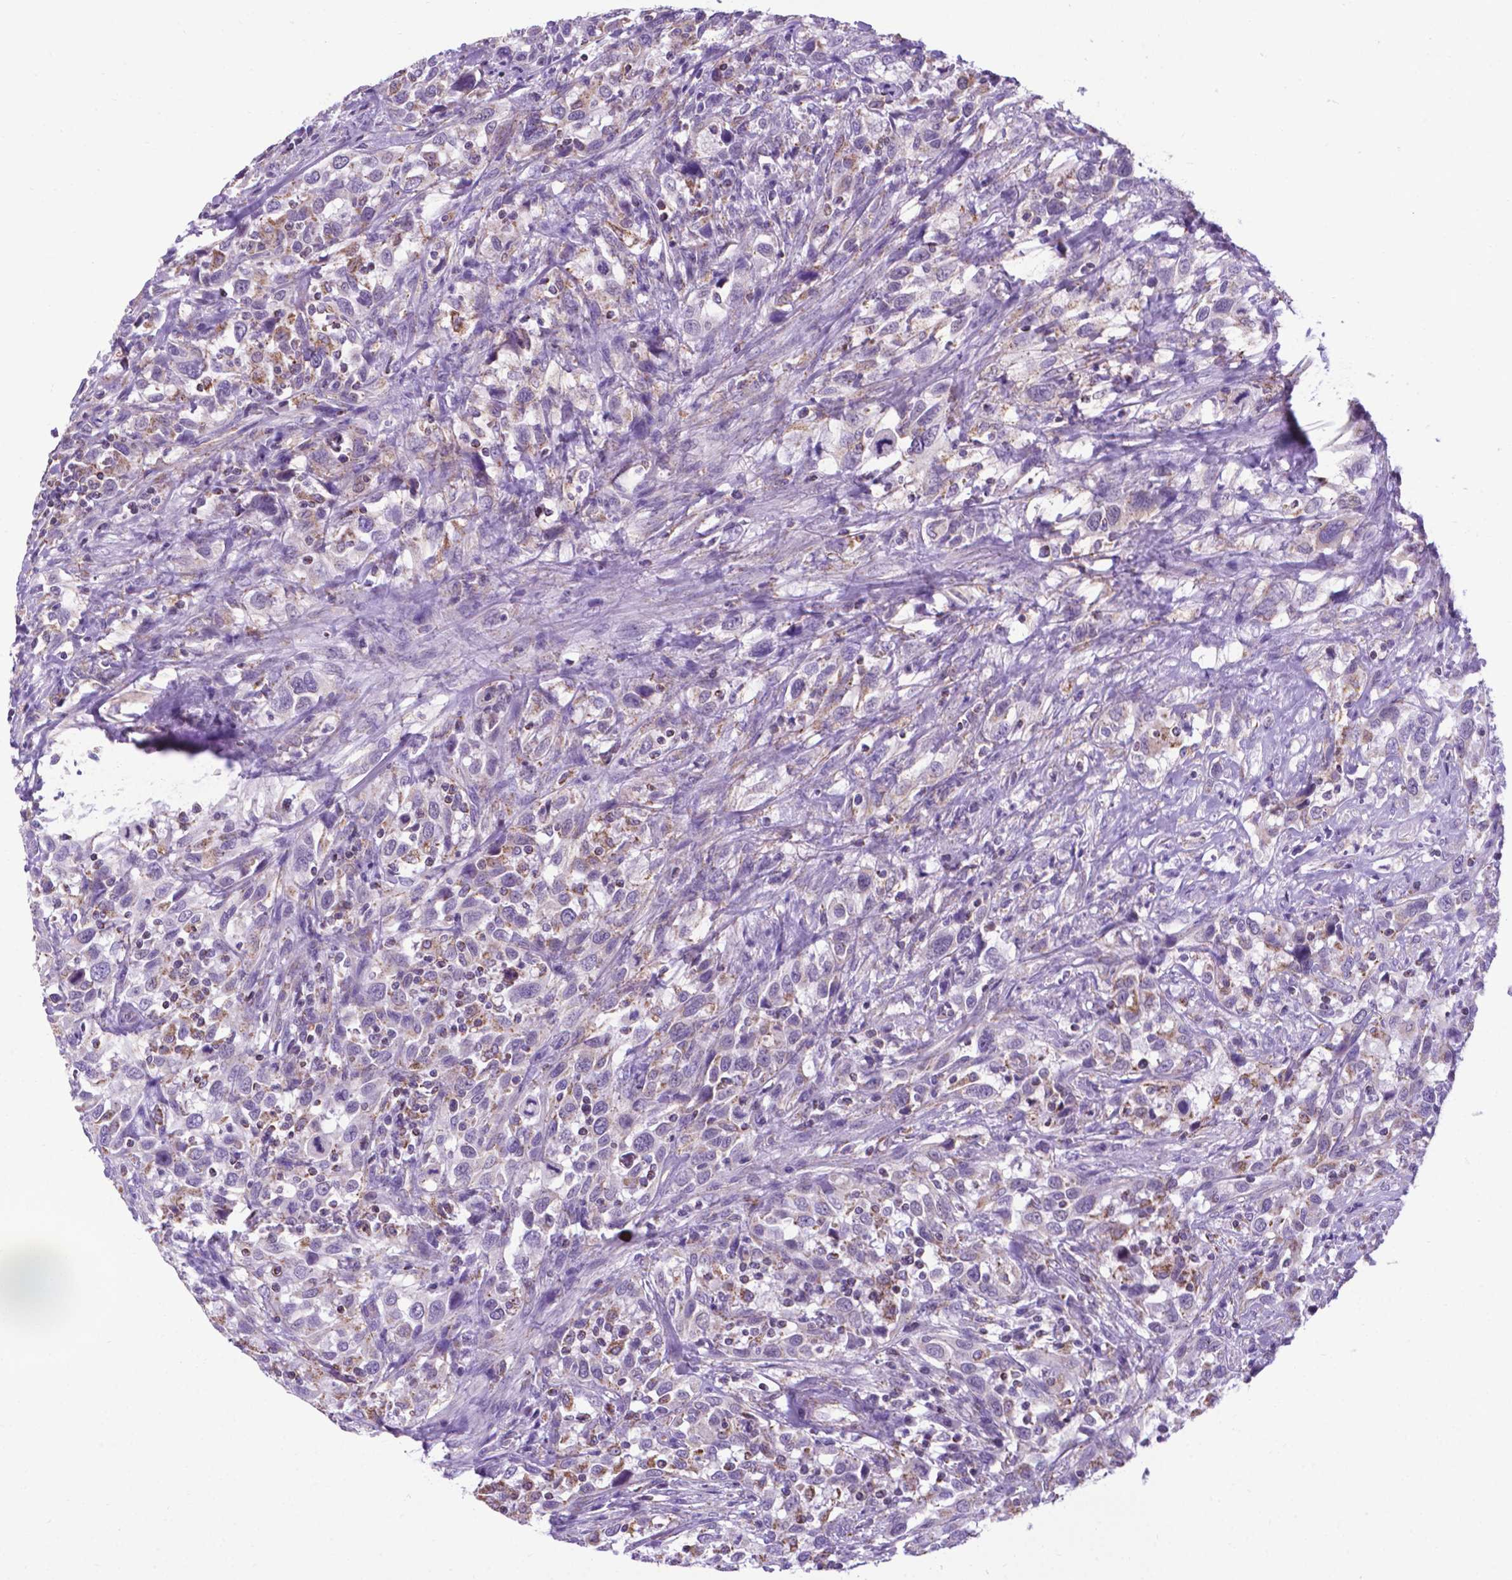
{"staining": {"intensity": "weak", "quantity": "<25%", "location": "cytoplasmic/membranous"}, "tissue": "urothelial cancer", "cell_type": "Tumor cells", "image_type": "cancer", "snomed": [{"axis": "morphology", "description": "Urothelial carcinoma, NOS"}, {"axis": "morphology", "description": "Urothelial carcinoma, High grade"}, {"axis": "topography", "description": "Urinary bladder"}], "caption": "Immunohistochemistry histopathology image of urothelial cancer stained for a protein (brown), which shows no staining in tumor cells.", "gene": "POU3F3", "patient": {"sex": "female", "age": 64}}